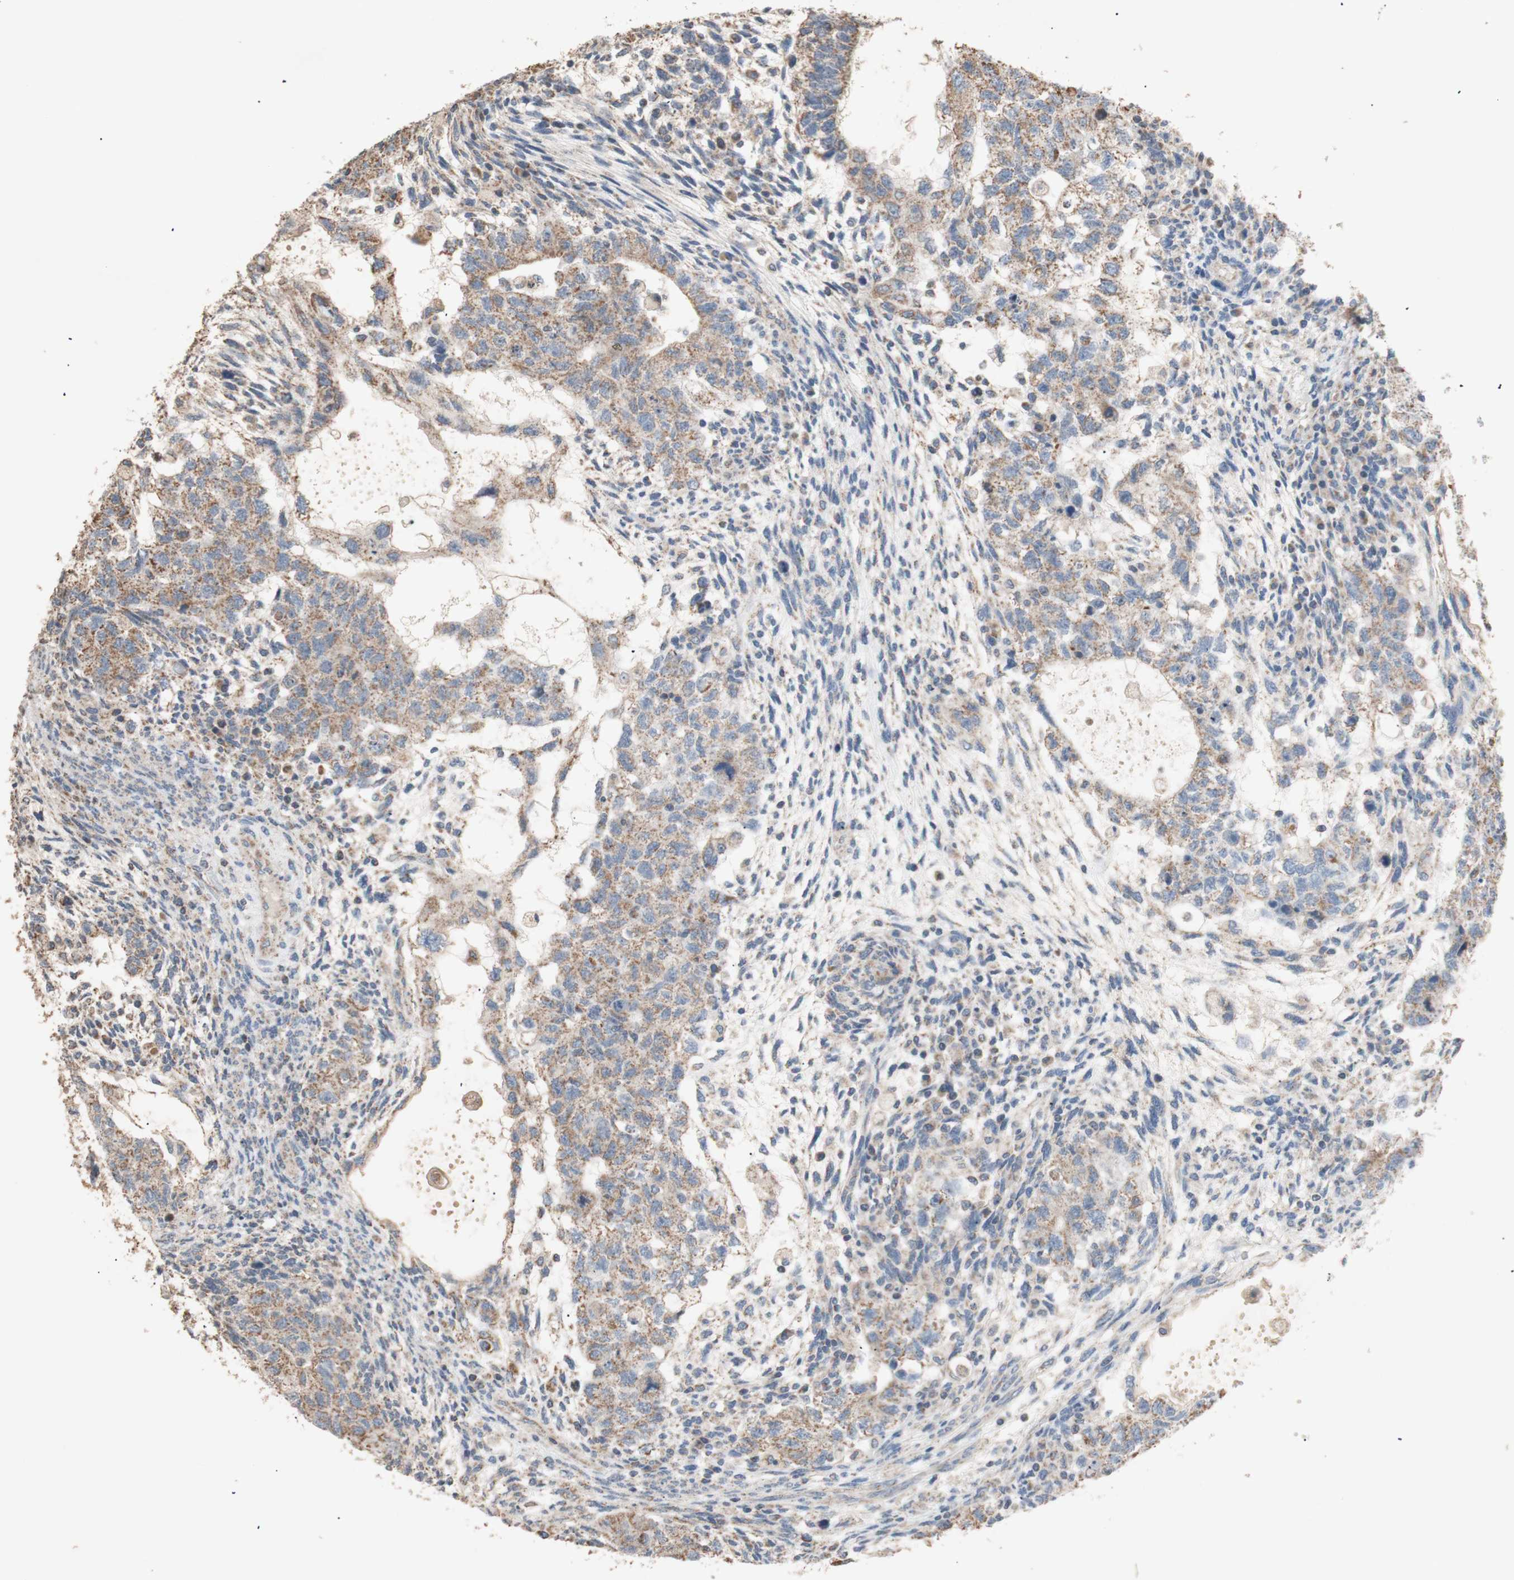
{"staining": {"intensity": "moderate", "quantity": ">75%", "location": "cytoplasmic/membranous"}, "tissue": "testis cancer", "cell_type": "Tumor cells", "image_type": "cancer", "snomed": [{"axis": "morphology", "description": "Normal tissue, NOS"}, {"axis": "morphology", "description": "Carcinoma, Embryonal, NOS"}, {"axis": "topography", "description": "Testis"}], "caption": "Immunohistochemistry (IHC) photomicrograph of embryonal carcinoma (testis) stained for a protein (brown), which reveals medium levels of moderate cytoplasmic/membranous expression in about >75% of tumor cells.", "gene": "PTGIS", "patient": {"sex": "male", "age": 36}}